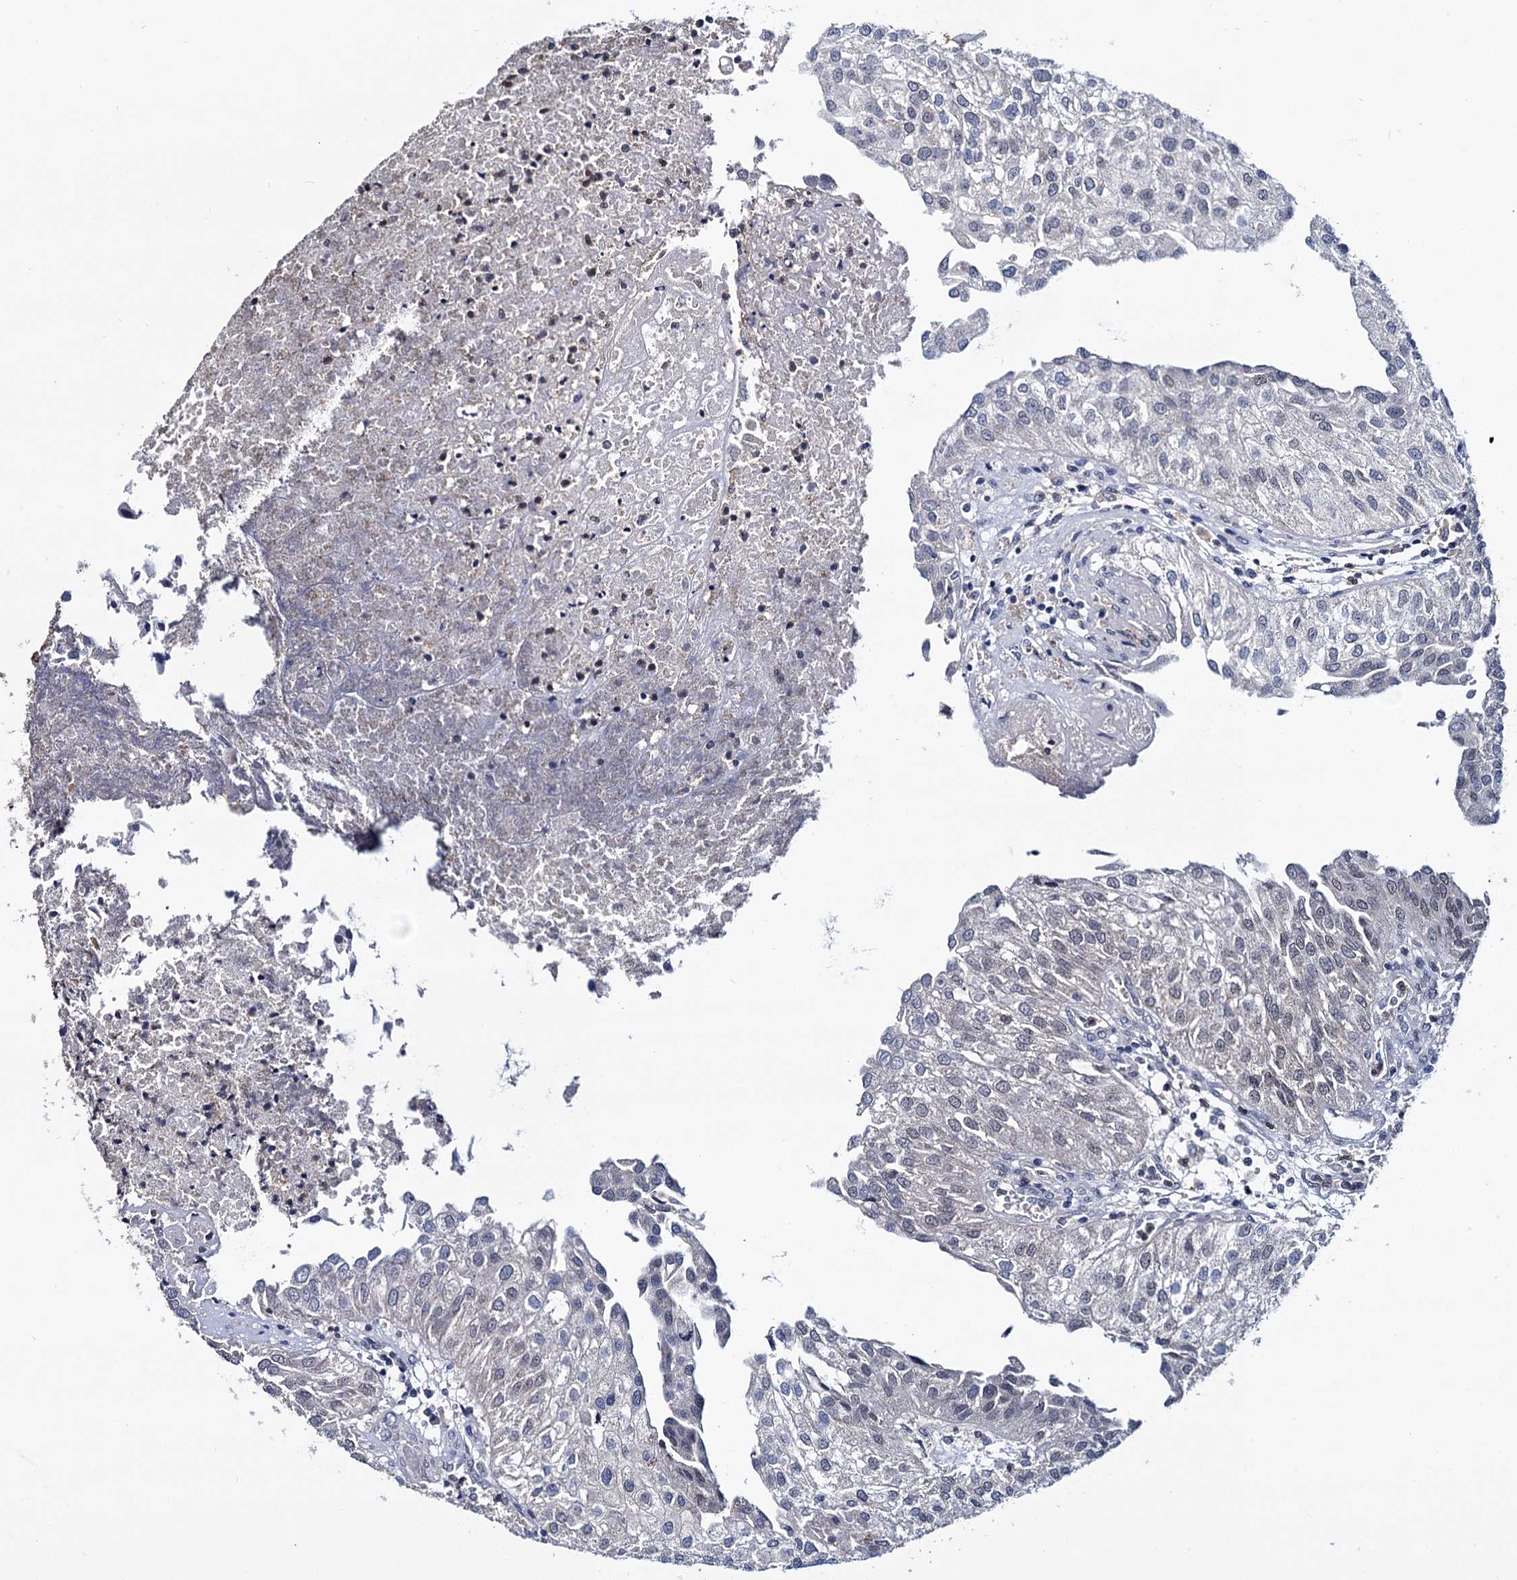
{"staining": {"intensity": "negative", "quantity": "none", "location": "none"}, "tissue": "urothelial cancer", "cell_type": "Tumor cells", "image_type": "cancer", "snomed": [{"axis": "morphology", "description": "Urothelial carcinoma, Low grade"}, {"axis": "topography", "description": "Urinary bladder"}], "caption": "IHC histopathology image of neoplastic tissue: low-grade urothelial carcinoma stained with DAB (3,3'-diaminobenzidine) demonstrates no significant protein positivity in tumor cells.", "gene": "SMCHD1", "patient": {"sex": "female", "age": 89}}